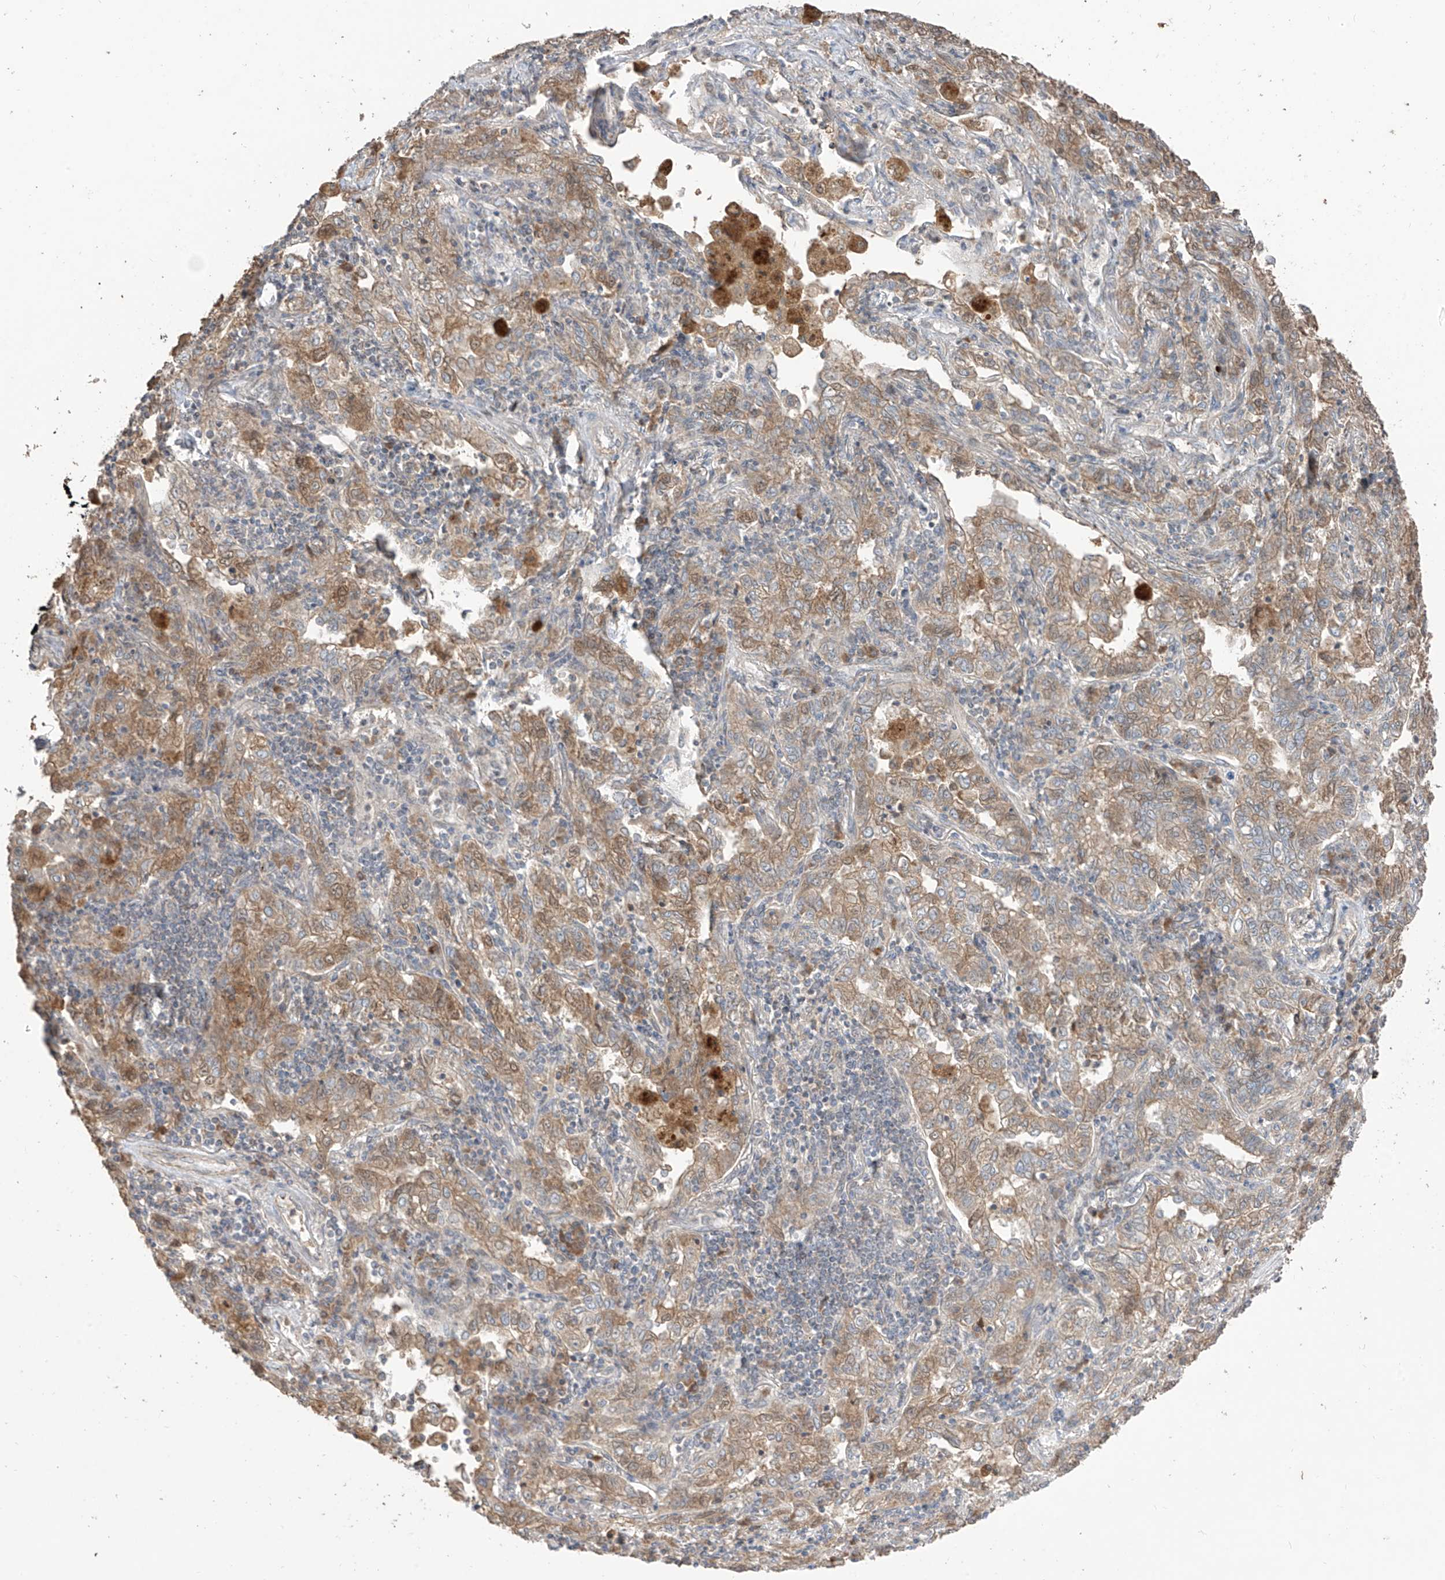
{"staining": {"intensity": "weak", "quantity": "25%-75%", "location": "cytoplasmic/membranous"}, "tissue": "lung cancer", "cell_type": "Tumor cells", "image_type": "cancer", "snomed": [{"axis": "morphology", "description": "Adenocarcinoma, NOS"}, {"axis": "topography", "description": "Lung"}], "caption": "Immunohistochemistry micrograph of lung cancer (adenocarcinoma) stained for a protein (brown), which shows low levels of weak cytoplasmic/membranous expression in about 25%-75% of tumor cells.", "gene": "COLGALT2", "patient": {"sex": "male", "age": 49}}